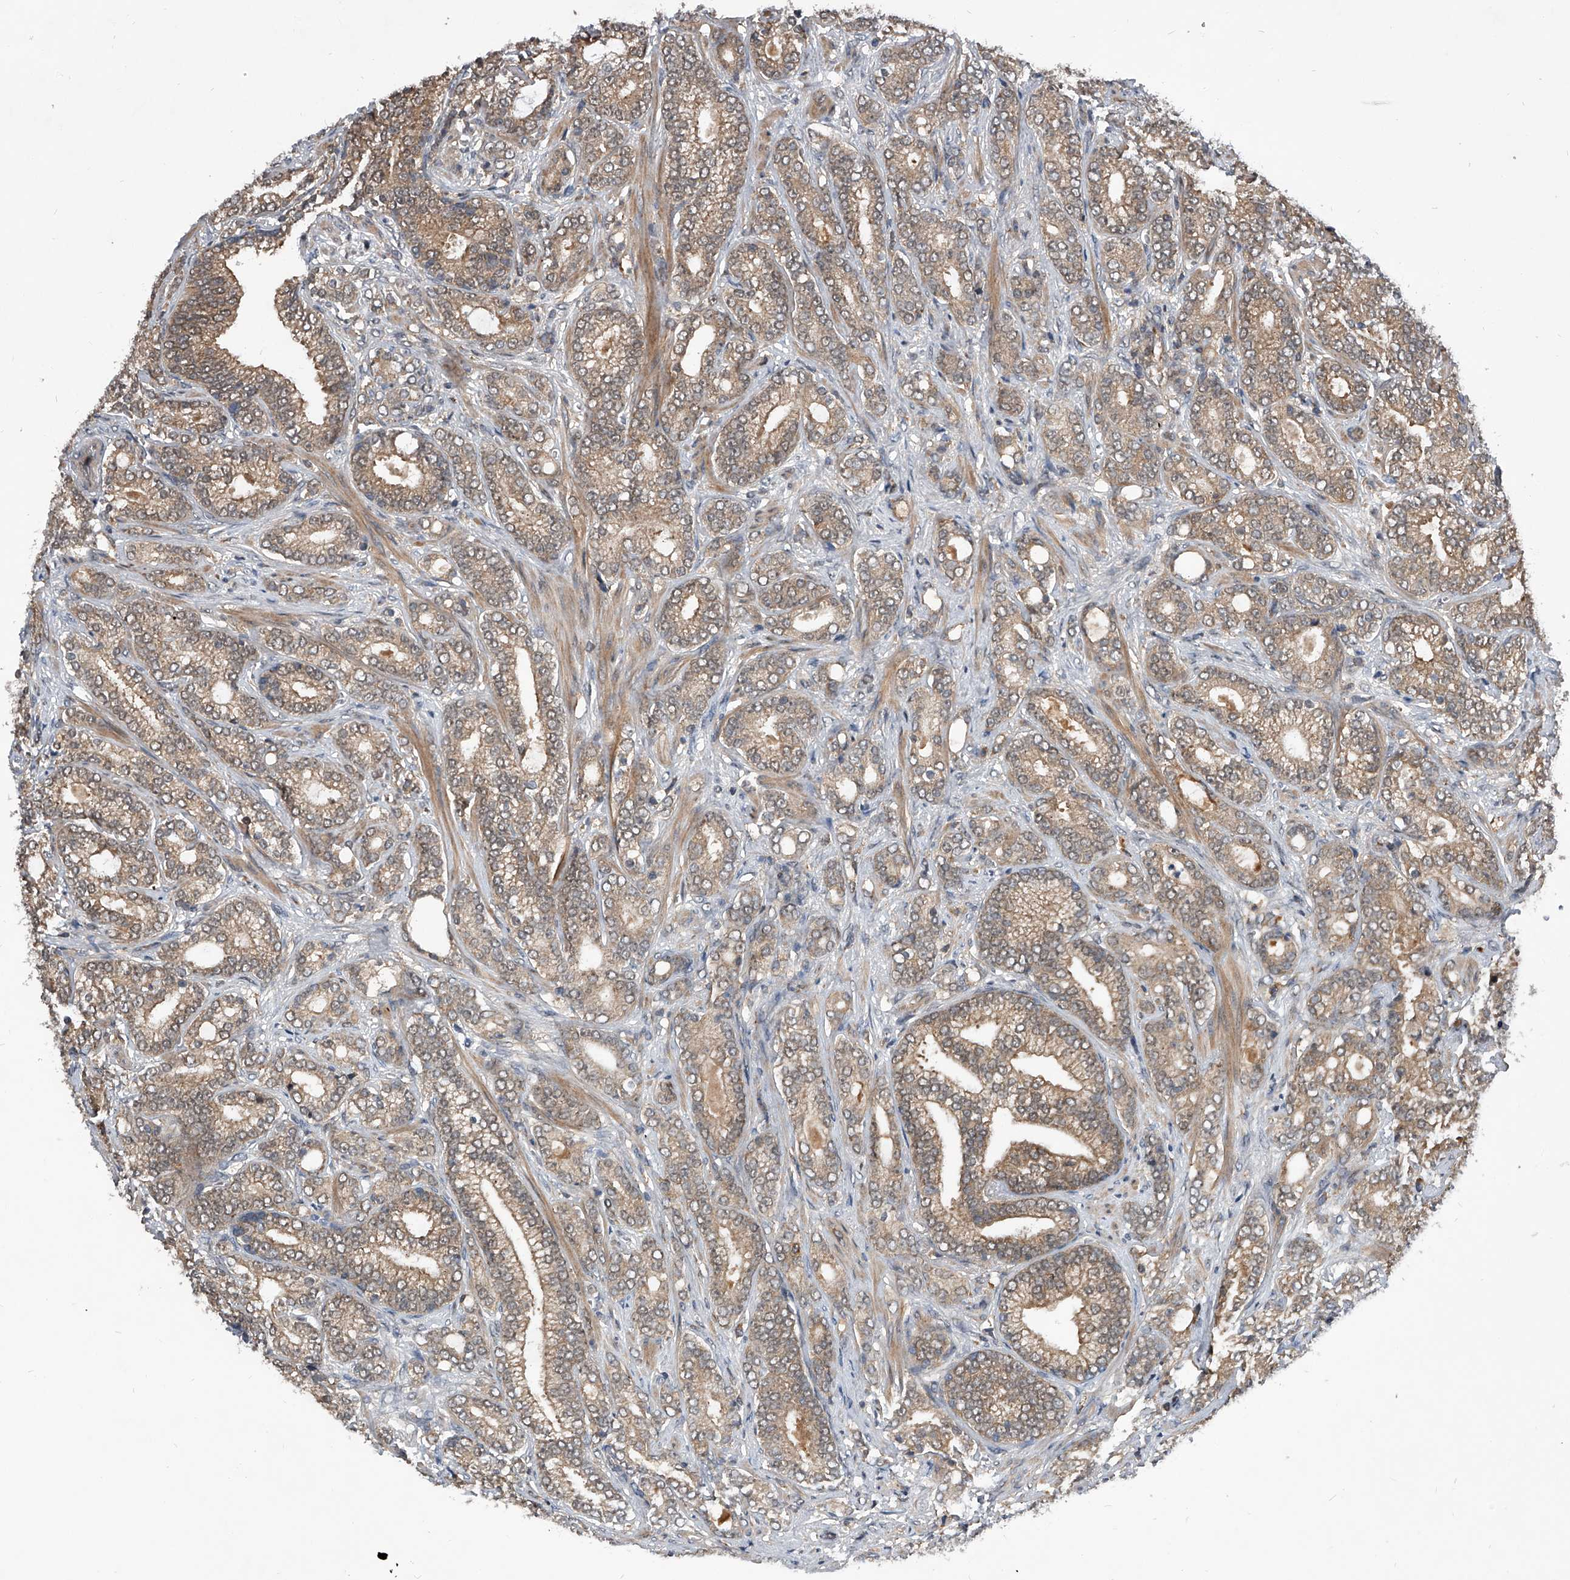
{"staining": {"intensity": "weak", "quantity": ">75%", "location": "cytoplasmic/membranous"}, "tissue": "prostate cancer", "cell_type": "Tumor cells", "image_type": "cancer", "snomed": [{"axis": "morphology", "description": "Adenocarcinoma, High grade"}, {"axis": "topography", "description": "Prostate and seminal vesicle, NOS"}], "caption": "A brown stain shows weak cytoplasmic/membranous expression of a protein in human prostate adenocarcinoma (high-grade) tumor cells.", "gene": "ZNF30", "patient": {"sex": "male", "age": 67}}